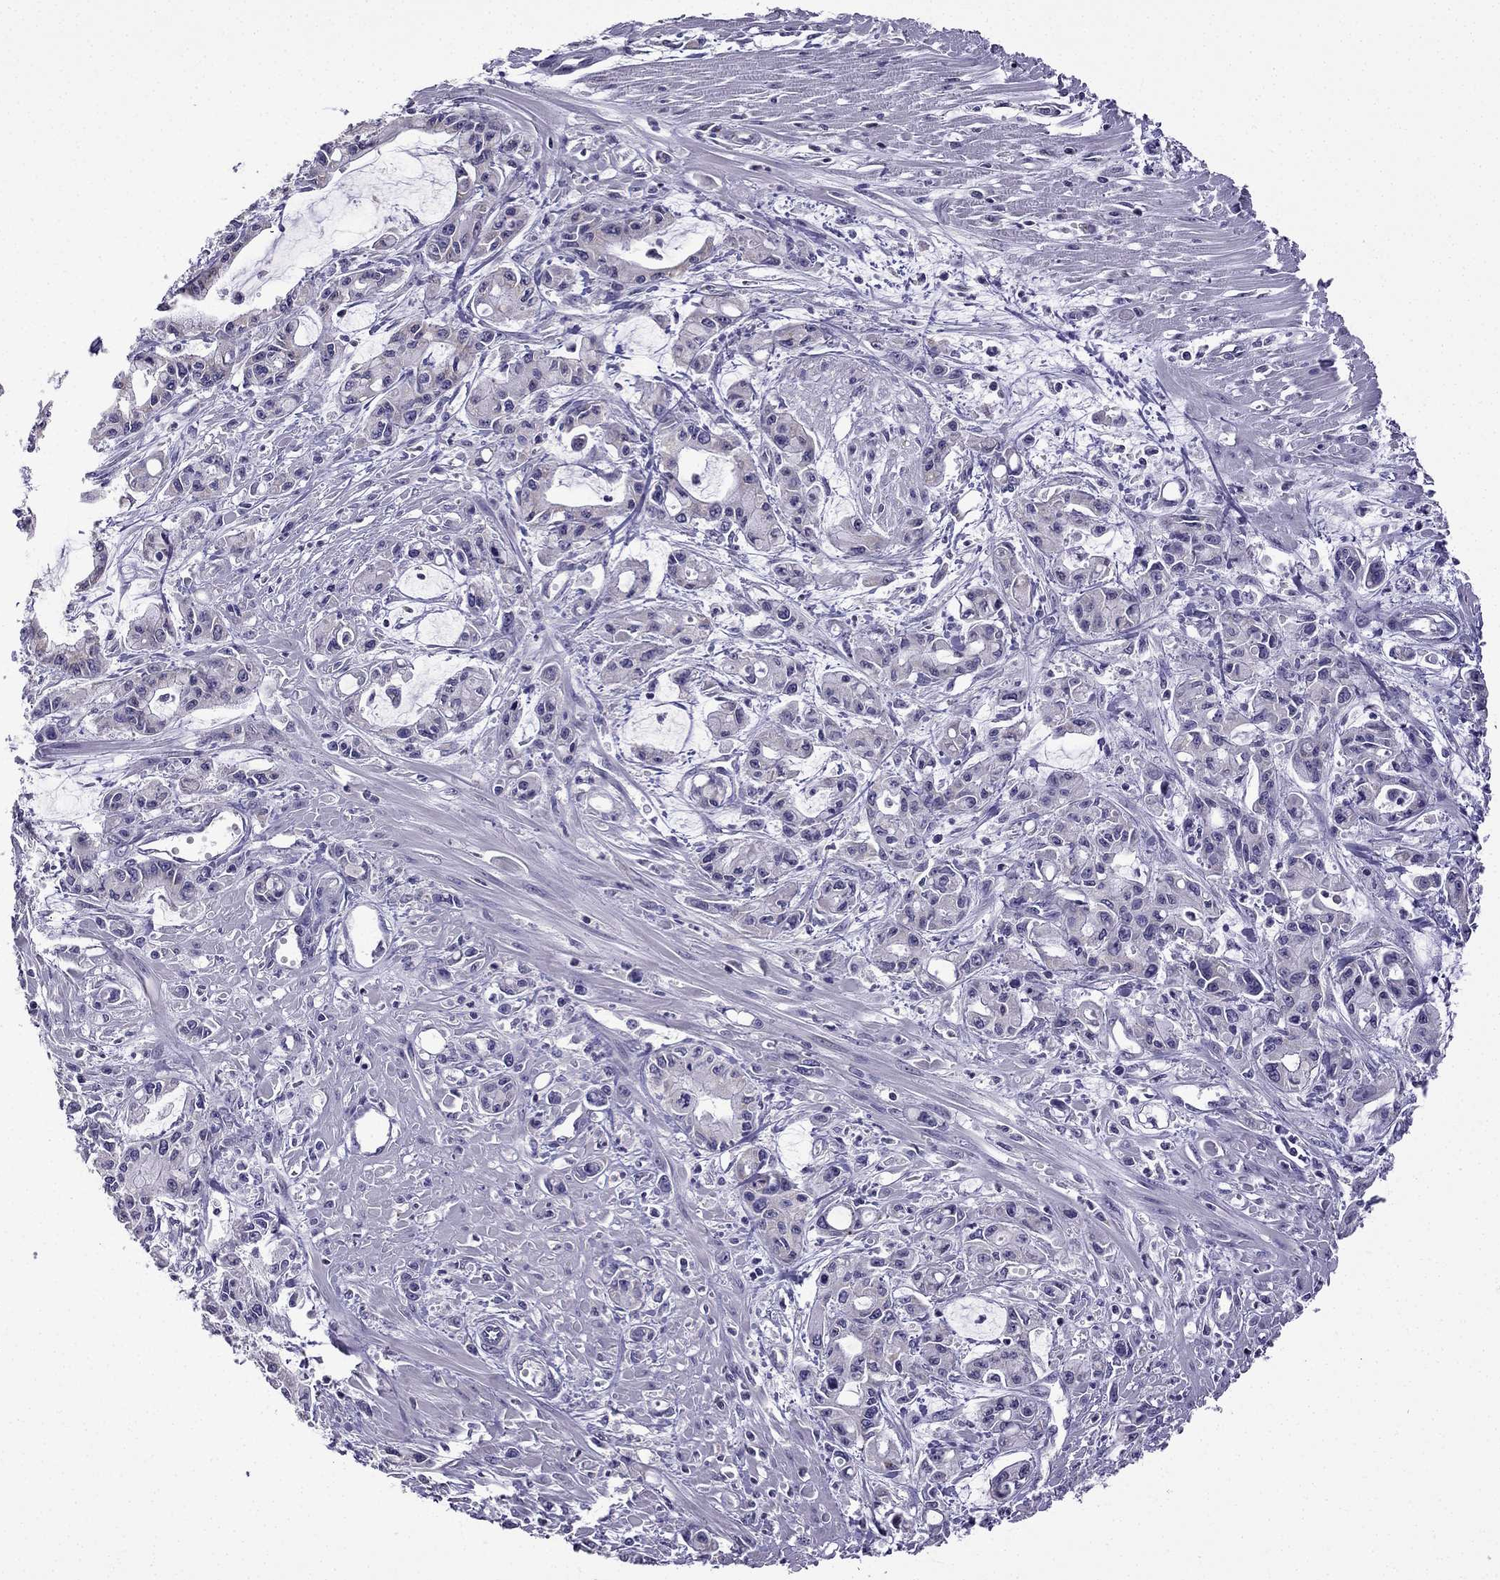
{"staining": {"intensity": "negative", "quantity": "none", "location": "none"}, "tissue": "pancreatic cancer", "cell_type": "Tumor cells", "image_type": "cancer", "snomed": [{"axis": "morphology", "description": "Adenocarcinoma, NOS"}, {"axis": "topography", "description": "Pancreas"}], "caption": "Tumor cells show no significant protein positivity in pancreatic cancer.", "gene": "TTN", "patient": {"sex": "male", "age": 48}}